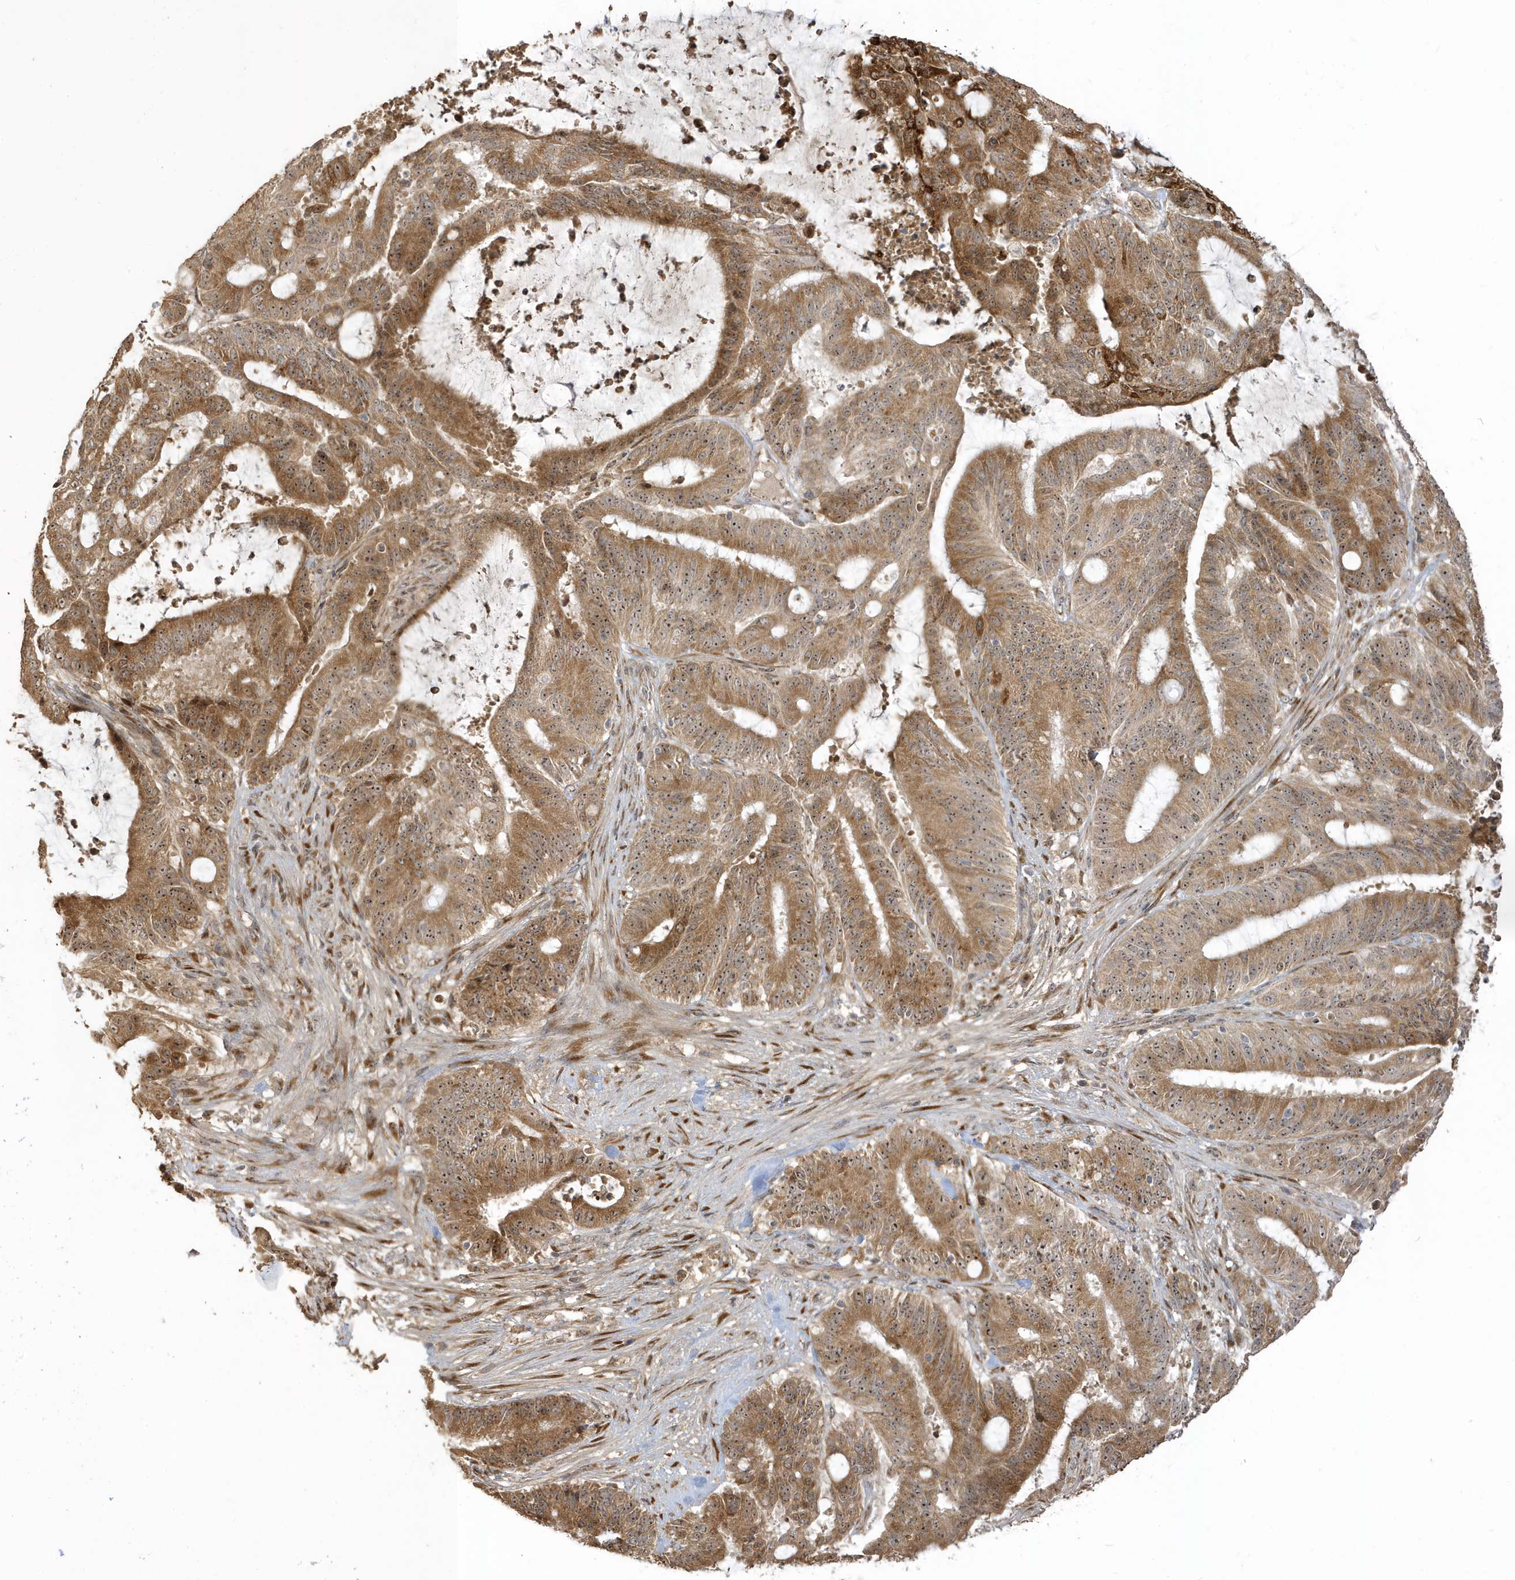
{"staining": {"intensity": "moderate", "quantity": ">75%", "location": "cytoplasmic/membranous,nuclear"}, "tissue": "liver cancer", "cell_type": "Tumor cells", "image_type": "cancer", "snomed": [{"axis": "morphology", "description": "Normal tissue, NOS"}, {"axis": "morphology", "description": "Cholangiocarcinoma"}, {"axis": "topography", "description": "Liver"}, {"axis": "topography", "description": "Peripheral nerve tissue"}], "caption": "Human liver cholangiocarcinoma stained with a brown dye displays moderate cytoplasmic/membranous and nuclear positive positivity in approximately >75% of tumor cells.", "gene": "ECM2", "patient": {"sex": "female", "age": 73}}